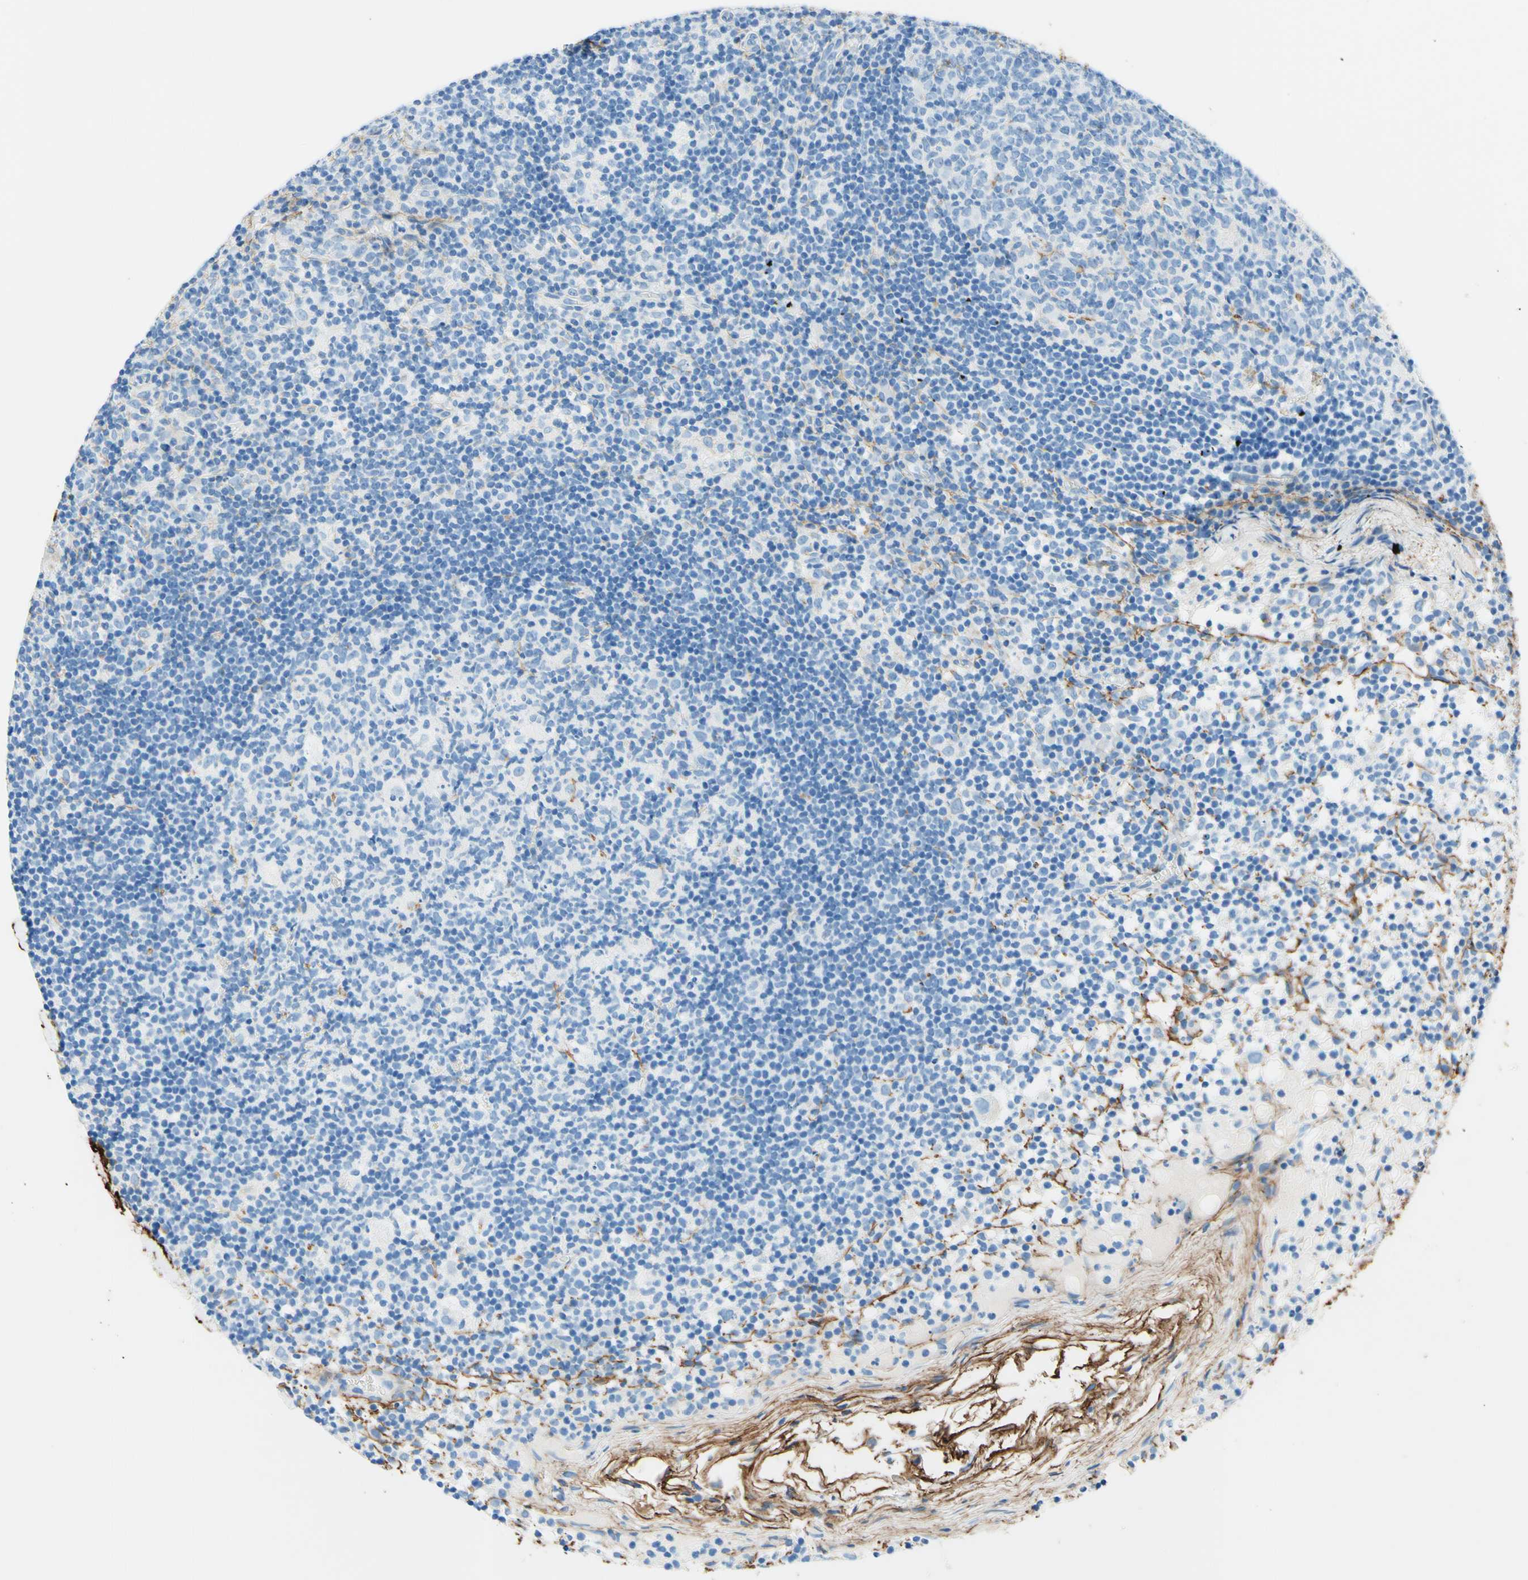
{"staining": {"intensity": "negative", "quantity": "none", "location": "none"}, "tissue": "lymph node", "cell_type": "Germinal center cells", "image_type": "normal", "snomed": [{"axis": "morphology", "description": "Normal tissue, NOS"}, {"axis": "morphology", "description": "Inflammation, NOS"}, {"axis": "topography", "description": "Lymph node"}], "caption": "DAB immunohistochemical staining of normal human lymph node demonstrates no significant expression in germinal center cells. Brightfield microscopy of immunohistochemistry stained with DAB (3,3'-diaminobenzidine) (brown) and hematoxylin (blue), captured at high magnification.", "gene": "MFAP5", "patient": {"sex": "male", "age": 55}}